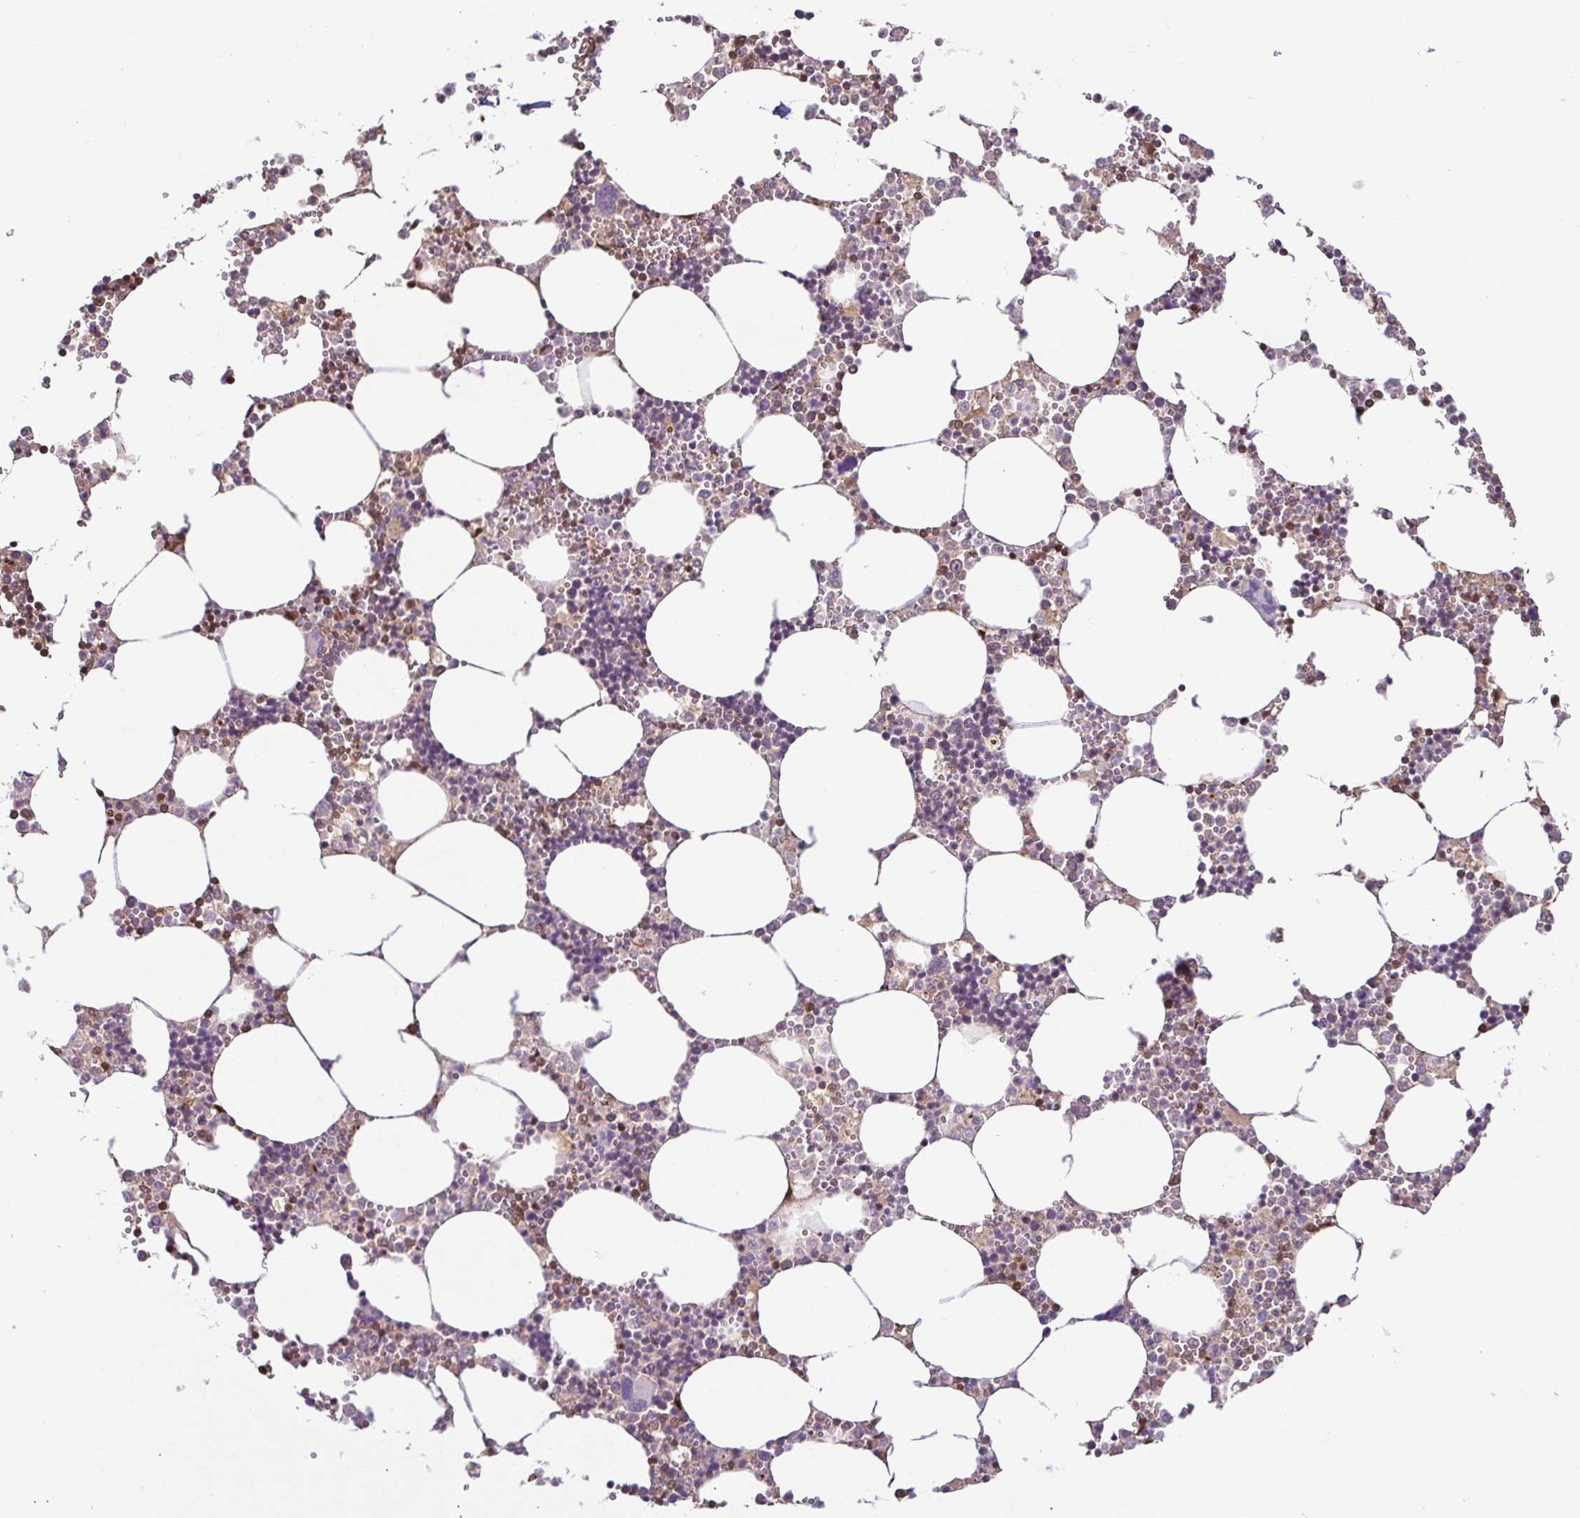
{"staining": {"intensity": "moderate", "quantity": "<25%", "location": "cytoplasmic/membranous,nuclear"}, "tissue": "bone marrow", "cell_type": "Hematopoietic cells", "image_type": "normal", "snomed": [{"axis": "morphology", "description": "Normal tissue, NOS"}, {"axis": "topography", "description": "Bone marrow"}], "caption": "Hematopoietic cells demonstrate low levels of moderate cytoplasmic/membranous,nuclear positivity in about <25% of cells in unremarkable bone marrow. (DAB (3,3'-diaminobenzidine) = brown stain, brightfield microscopy at high magnification).", "gene": "PSMB9", "patient": {"sex": "male", "age": 54}}